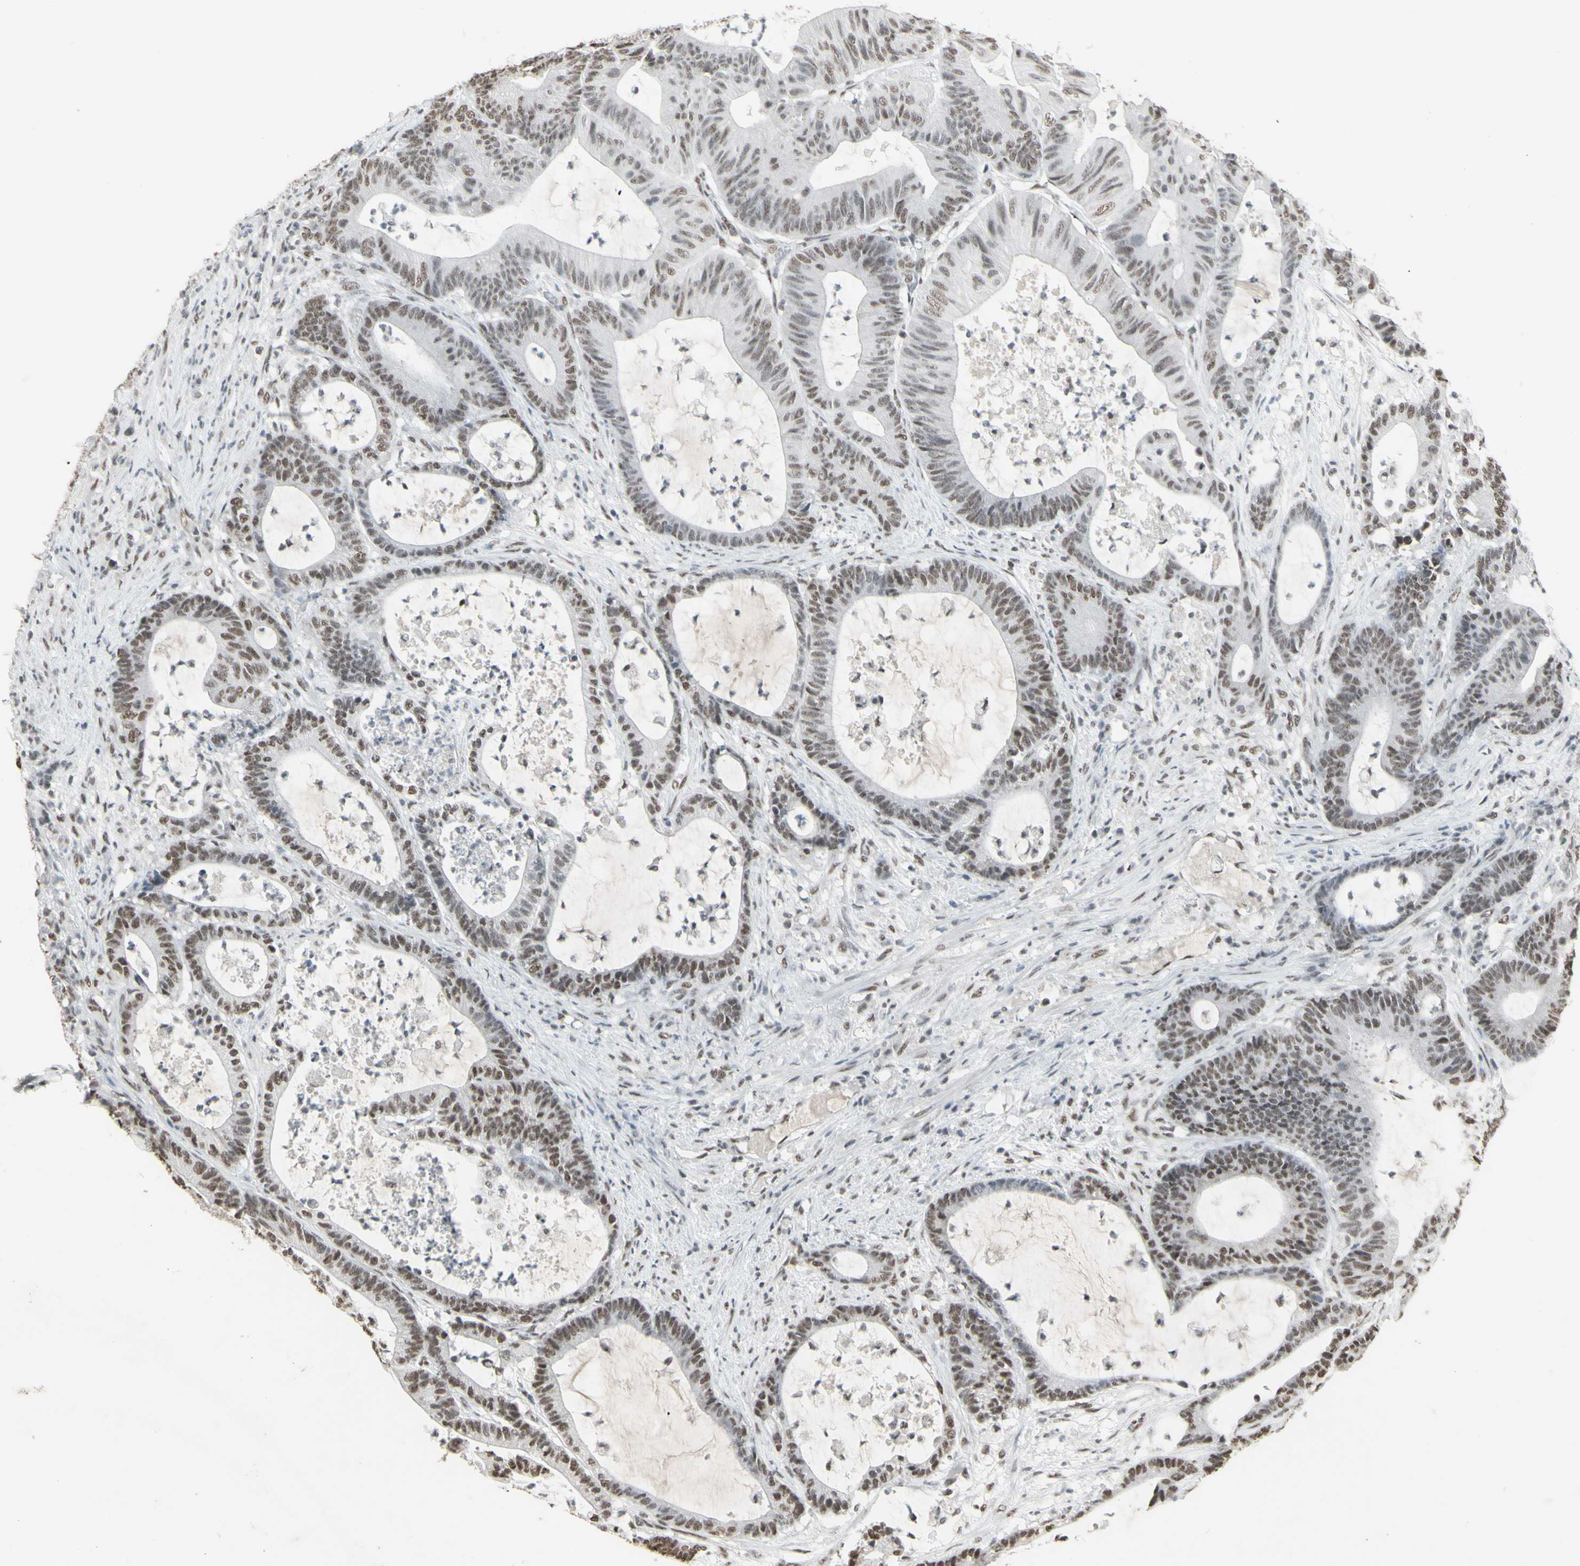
{"staining": {"intensity": "moderate", "quantity": "25%-75%", "location": "nuclear"}, "tissue": "colorectal cancer", "cell_type": "Tumor cells", "image_type": "cancer", "snomed": [{"axis": "morphology", "description": "Adenocarcinoma, NOS"}, {"axis": "topography", "description": "Colon"}], "caption": "This is a histology image of IHC staining of adenocarcinoma (colorectal), which shows moderate expression in the nuclear of tumor cells.", "gene": "TRIM28", "patient": {"sex": "female", "age": 84}}